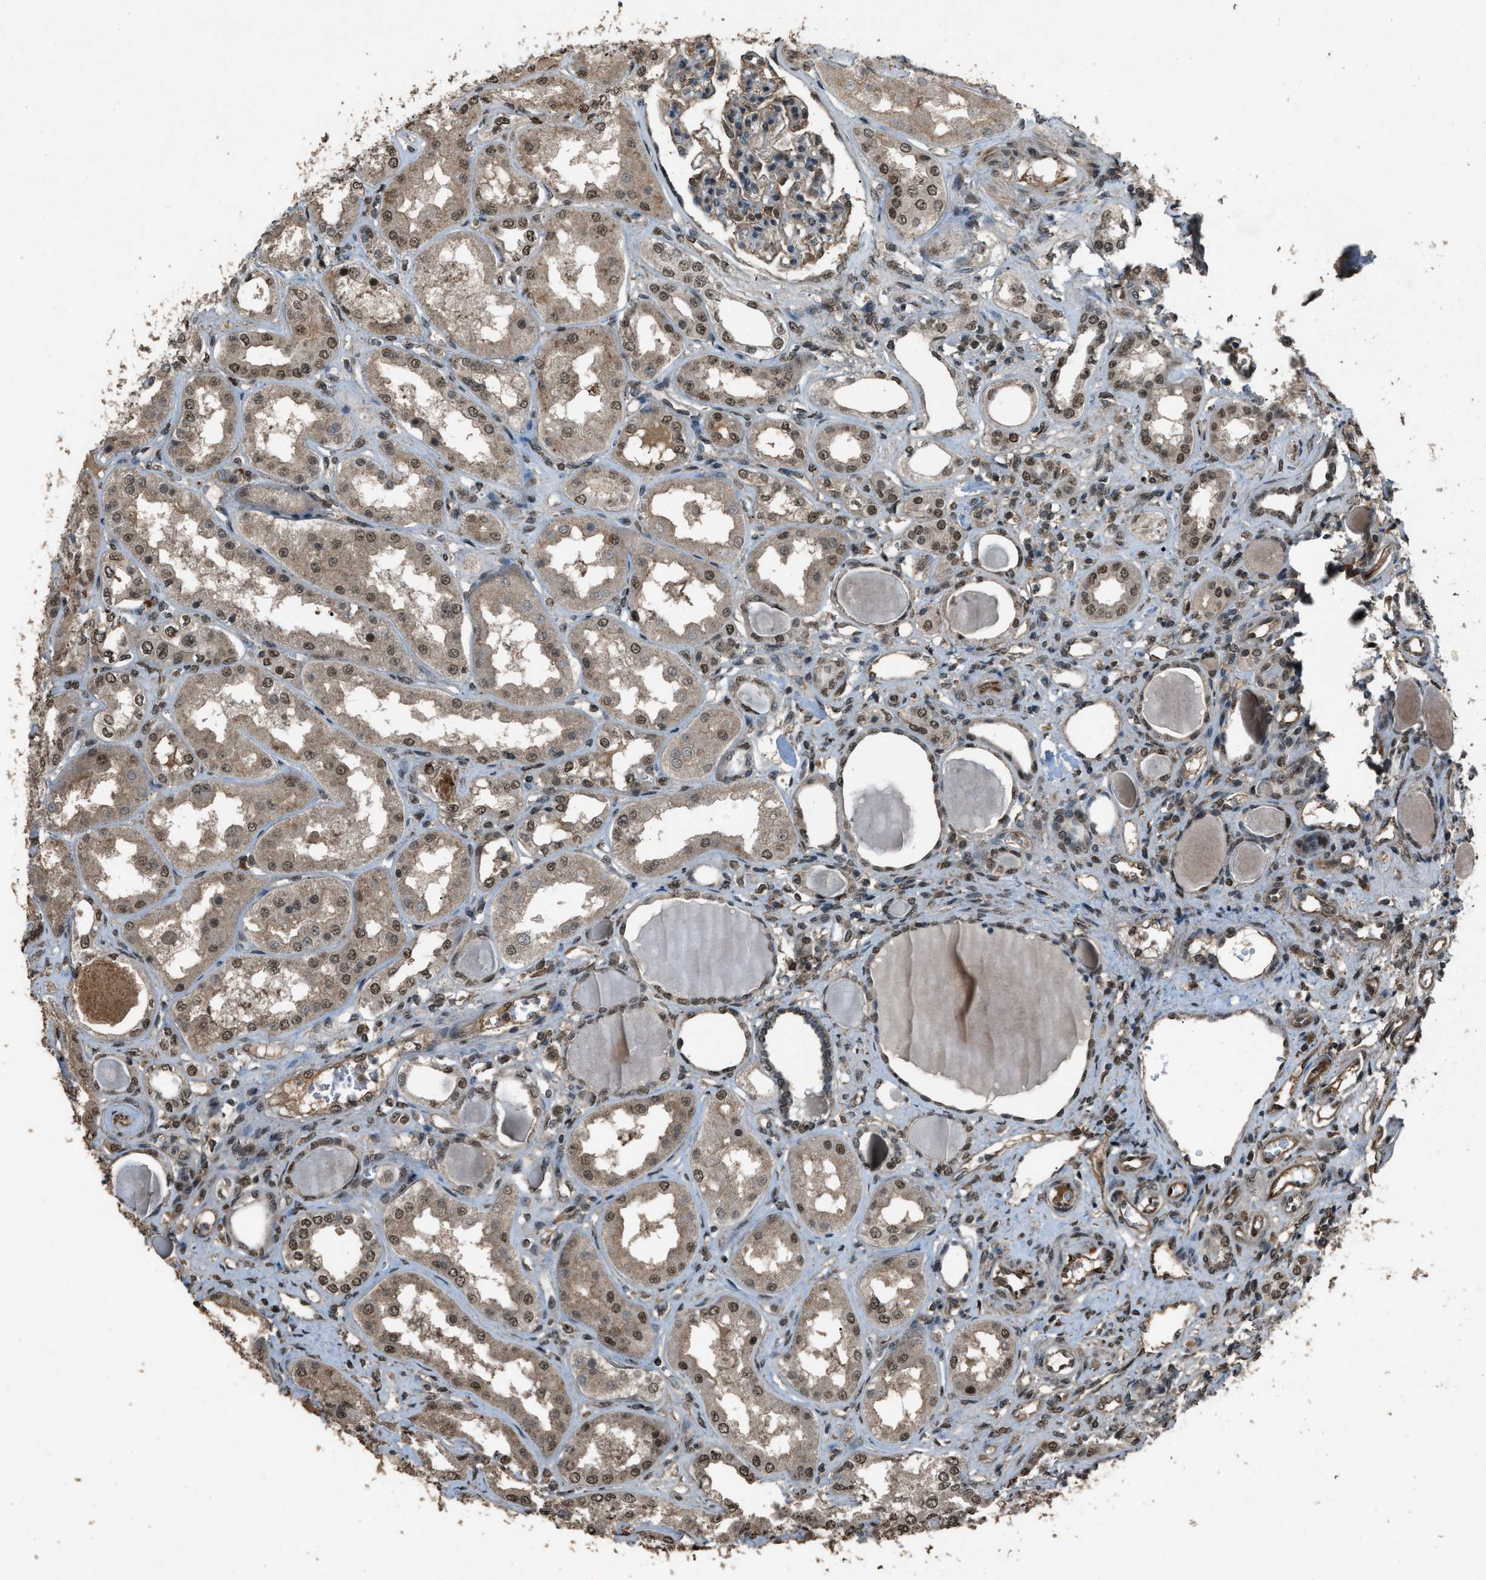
{"staining": {"intensity": "moderate", "quantity": ">75%", "location": "cytoplasmic/membranous,nuclear"}, "tissue": "kidney", "cell_type": "Cells in glomeruli", "image_type": "normal", "snomed": [{"axis": "morphology", "description": "Normal tissue, NOS"}, {"axis": "topography", "description": "Kidney"}], "caption": "The immunohistochemical stain labels moderate cytoplasmic/membranous,nuclear expression in cells in glomeruli of benign kidney.", "gene": "SERTAD2", "patient": {"sex": "female", "age": 56}}